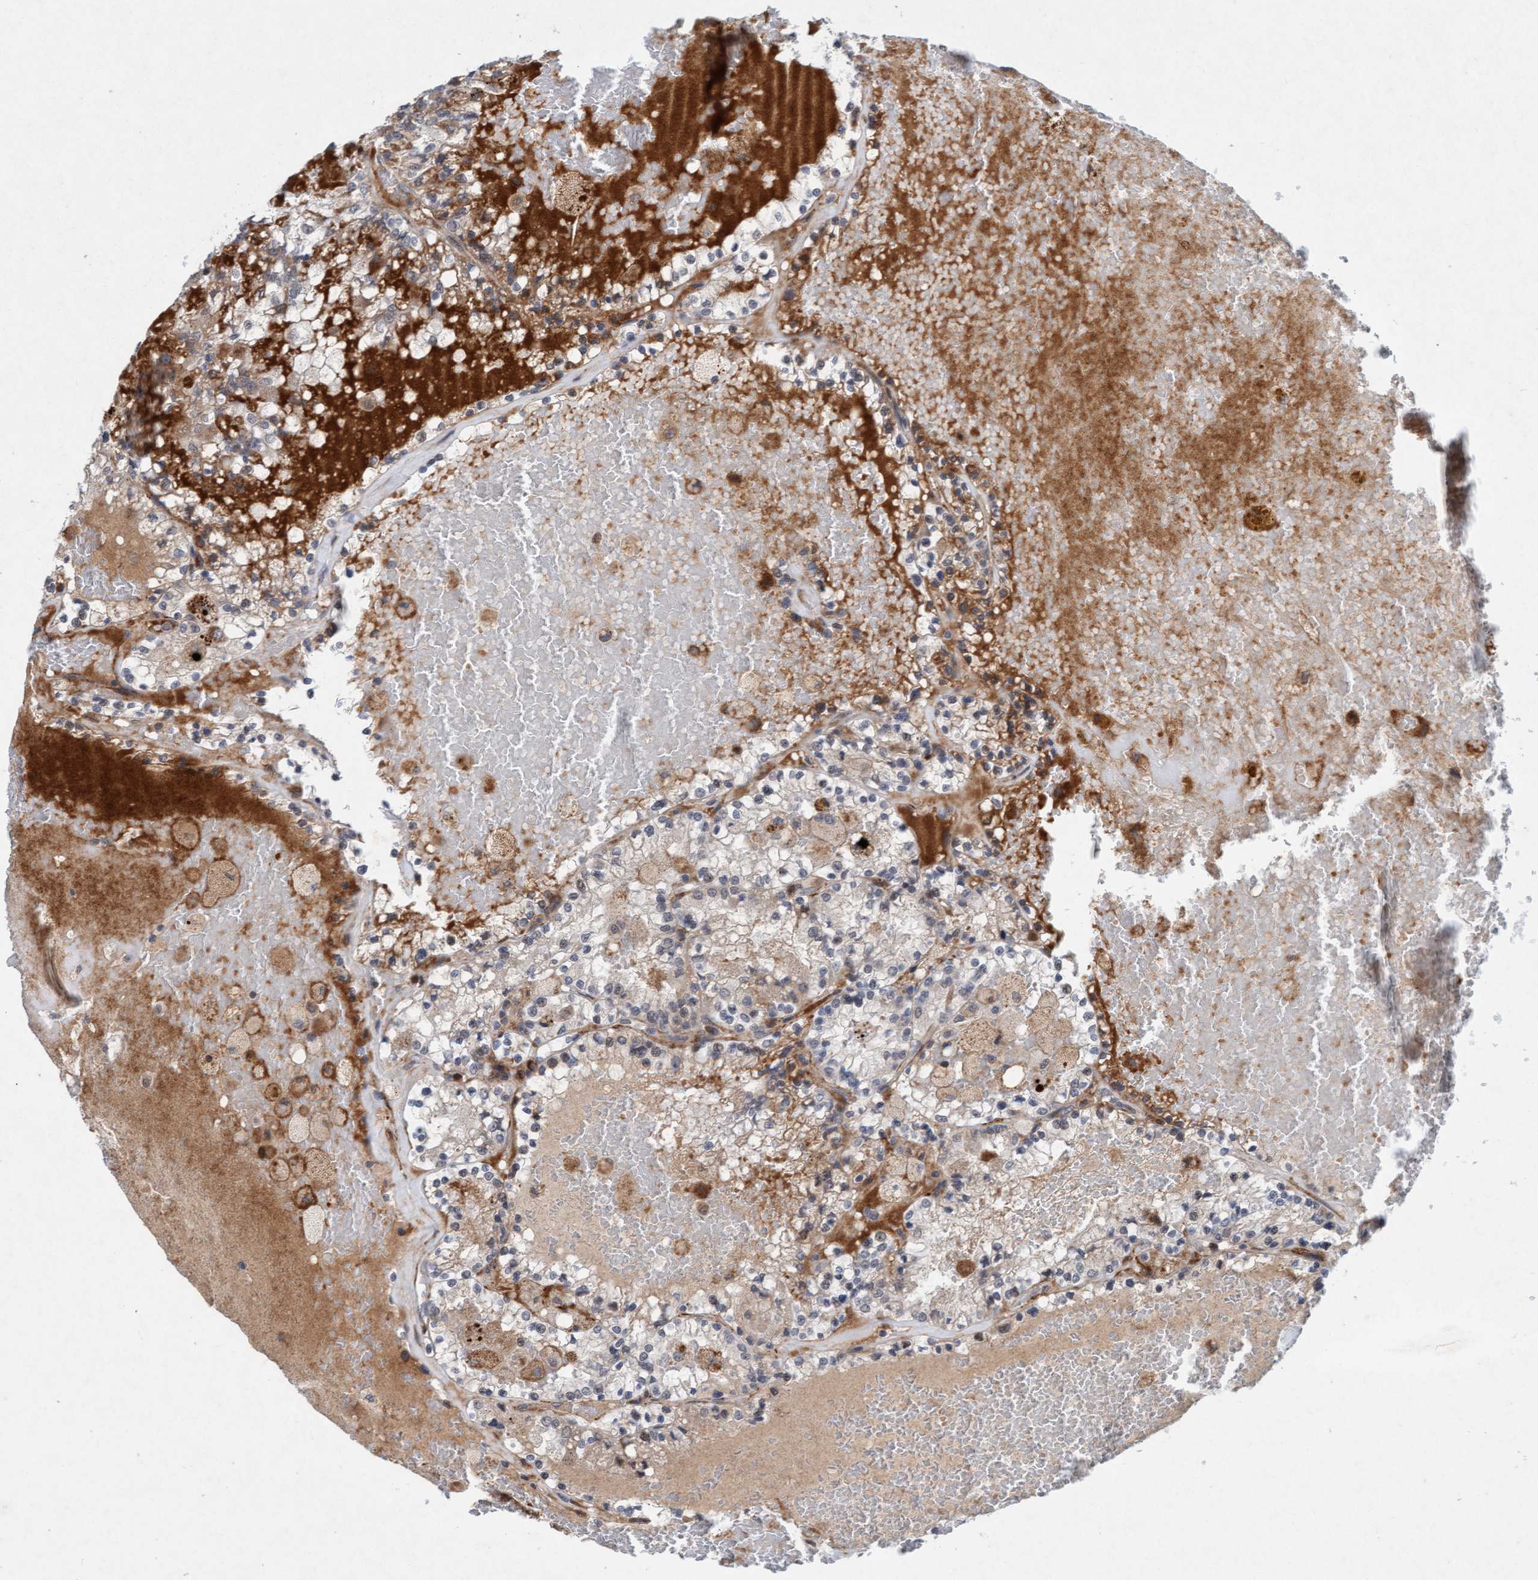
{"staining": {"intensity": "moderate", "quantity": "<25%", "location": "cytoplasmic/membranous"}, "tissue": "renal cancer", "cell_type": "Tumor cells", "image_type": "cancer", "snomed": [{"axis": "morphology", "description": "Adenocarcinoma, NOS"}, {"axis": "topography", "description": "Kidney"}], "caption": "The immunohistochemical stain shows moderate cytoplasmic/membranous positivity in tumor cells of renal adenocarcinoma tissue.", "gene": "TMEM70", "patient": {"sex": "female", "age": 56}}